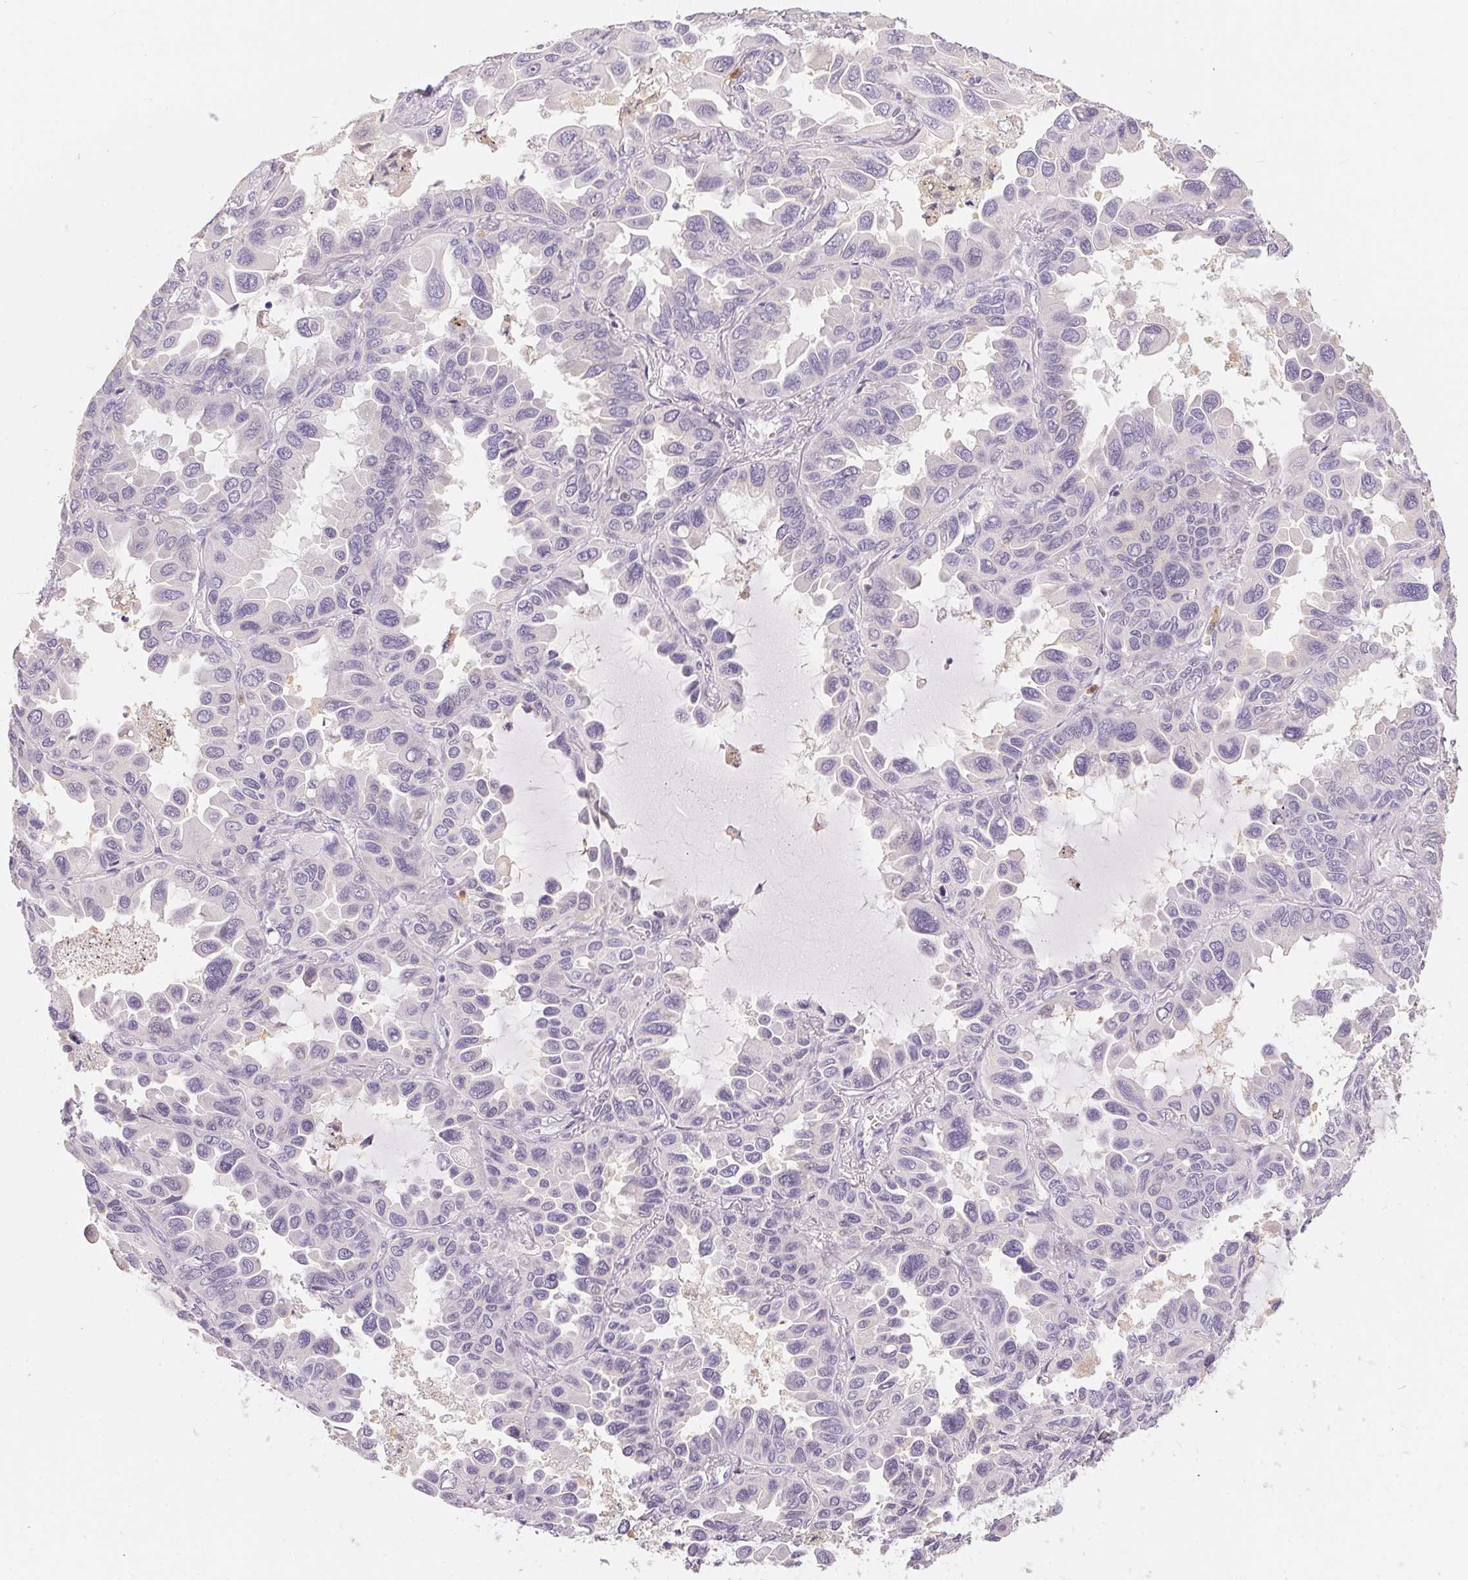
{"staining": {"intensity": "negative", "quantity": "none", "location": "none"}, "tissue": "lung cancer", "cell_type": "Tumor cells", "image_type": "cancer", "snomed": [{"axis": "morphology", "description": "Adenocarcinoma, NOS"}, {"axis": "topography", "description": "Lung"}], "caption": "Protein analysis of lung adenocarcinoma reveals no significant positivity in tumor cells.", "gene": "SERPINB1", "patient": {"sex": "male", "age": 64}}